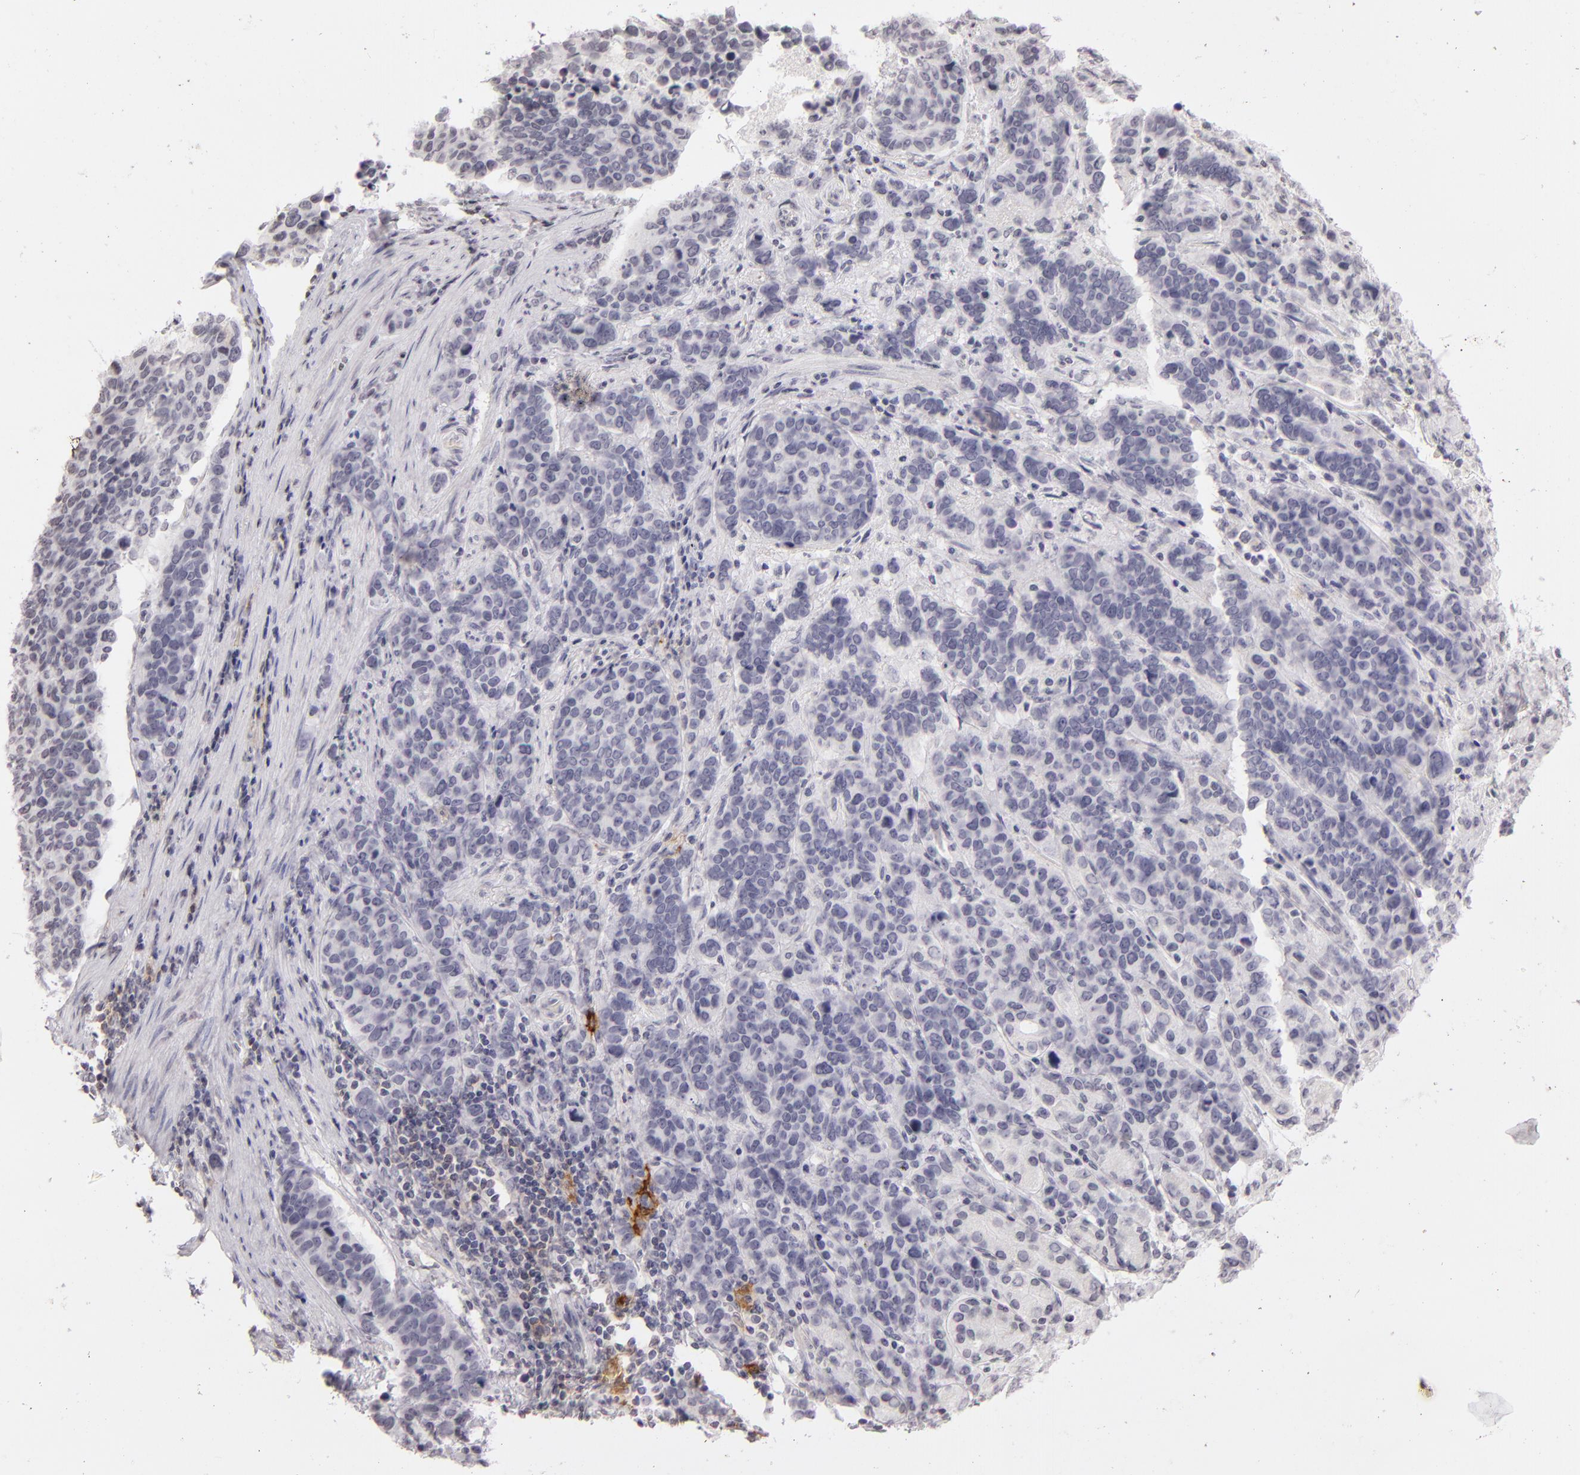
{"staining": {"intensity": "negative", "quantity": "none", "location": "none"}, "tissue": "stomach cancer", "cell_type": "Tumor cells", "image_type": "cancer", "snomed": [{"axis": "morphology", "description": "Adenocarcinoma, NOS"}, {"axis": "topography", "description": "Stomach, upper"}], "caption": "Immunohistochemistry of human stomach cancer demonstrates no positivity in tumor cells.", "gene": "CD40", "patient": {"sex": "male", "age": 71}}